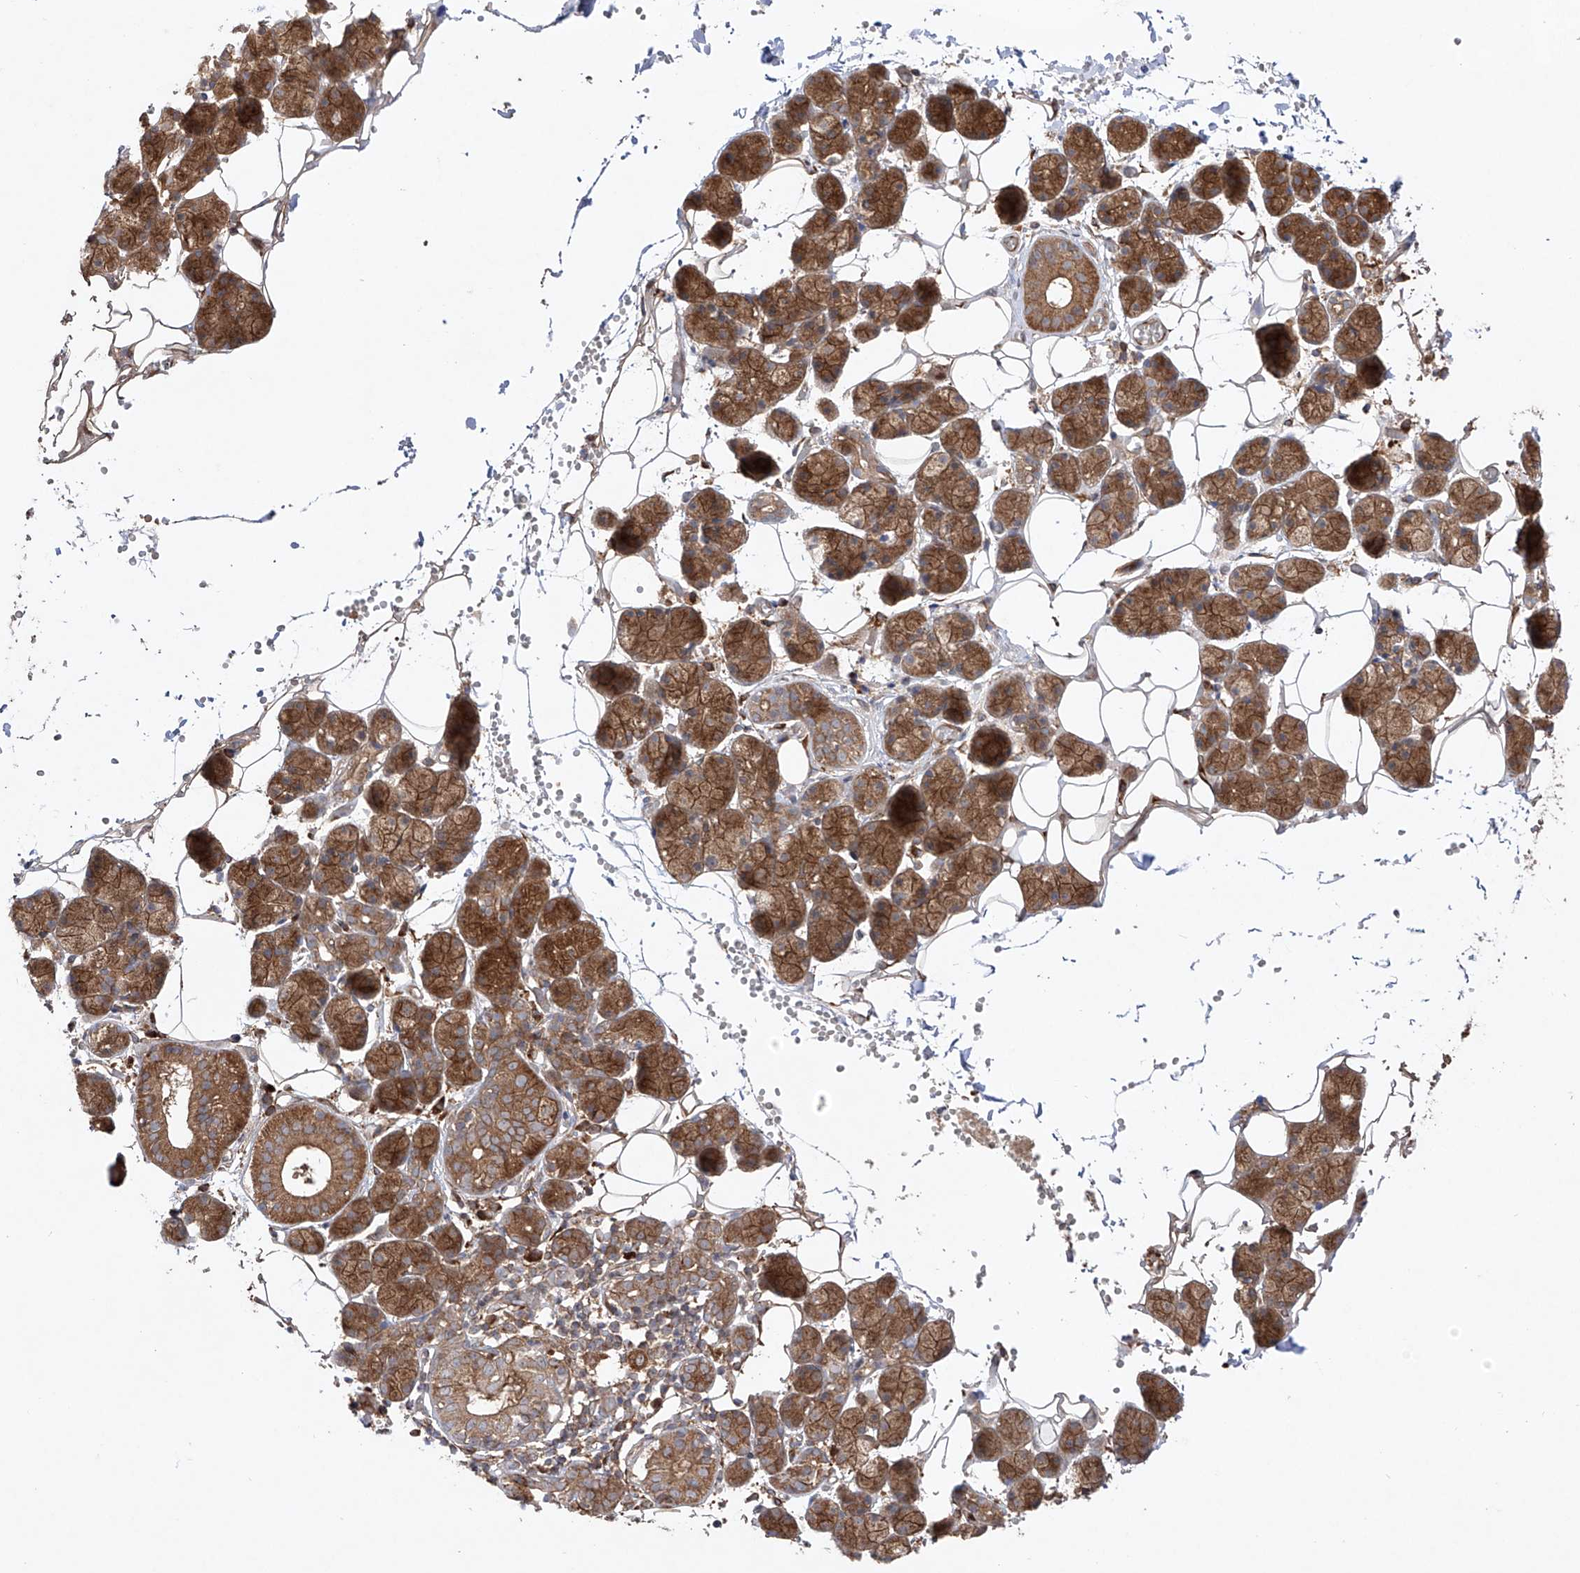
{"staining": {"intensity": "strong", "quantity": ">75%", "location": "cytoplasmic/membranous"}, "tissue": "salivary gland", "cell_type": "Glandular cells", "image_type": "normal", "snomed": [{"axis": "morphology", "description": "Normal tissue, NOS"}, {"axis": "topography", "description": "Salivary gland"}], "caption": "High-magnification brightfield microscopy of normal salivary gland stained with DAB (brown) and counterstained with hematoxylin (blue). glandular cells exhibit strong cytoplasmic/membranous positivity is appreciated in about>75% of cells. (DAB IHC, brown staining for protein, blue staining for nuclei).", "gene": "YKT6", "patient": {"sex": "female", "age": 33}}